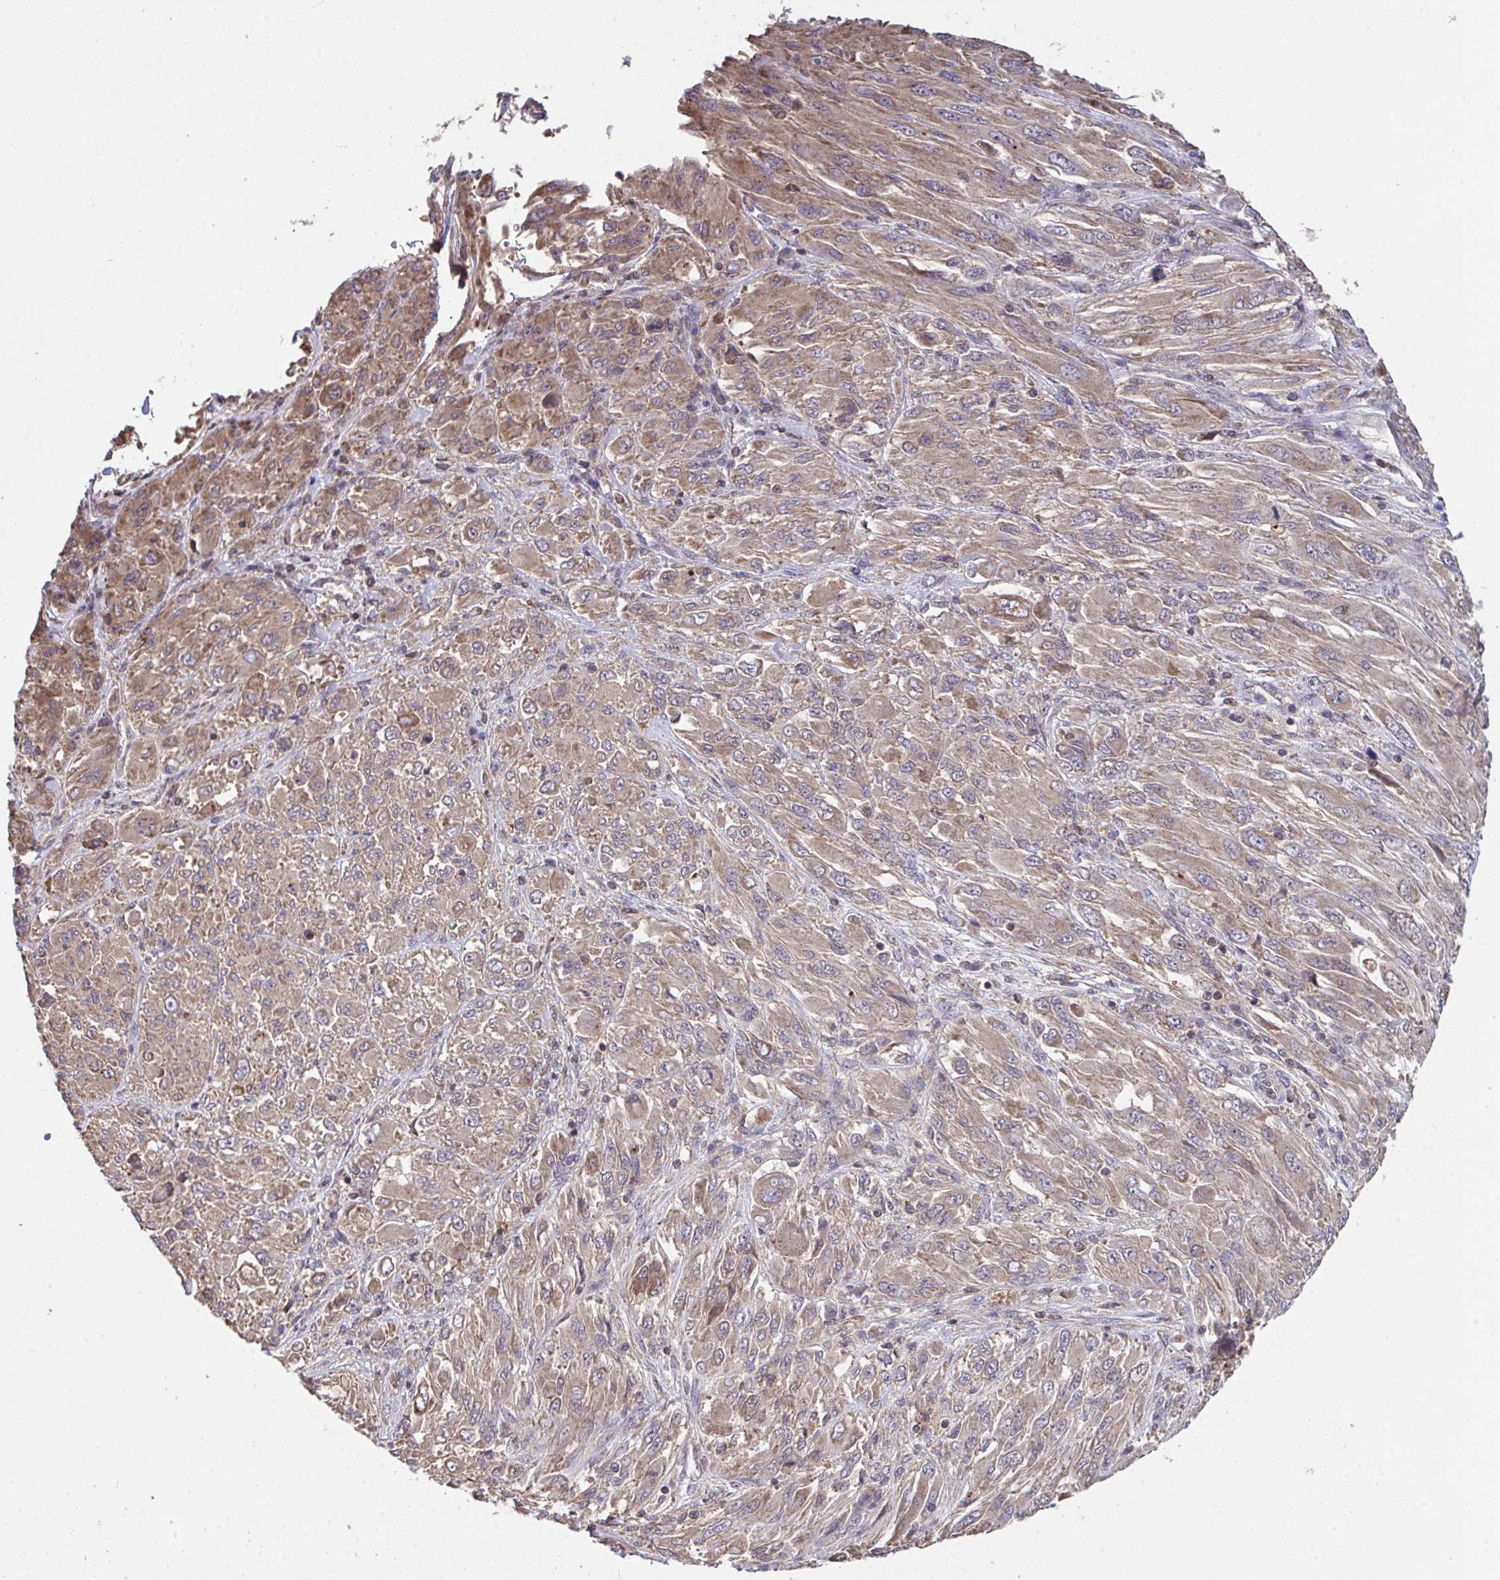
{"staining": {"intensity": "weak", "quantity": ">75%", "location": "cytoplasmic/membranous"}, "tissue": "melanoma", "cell_type": "Tumor cells", "image_type": "cancer", "snomed": [{"axis": "morphology", "description": "Malignant melanoma, NOS"}, {"axis": "topography", "description": "Skin"}], "caption": "Protein analysis of malignant melanoma tissue reveals weak cytoplasmic/membranous positivity in approximately >75% of tumor cells.", "gene": "PPM1H", "patient": {"sex": "female", "age": 91}}